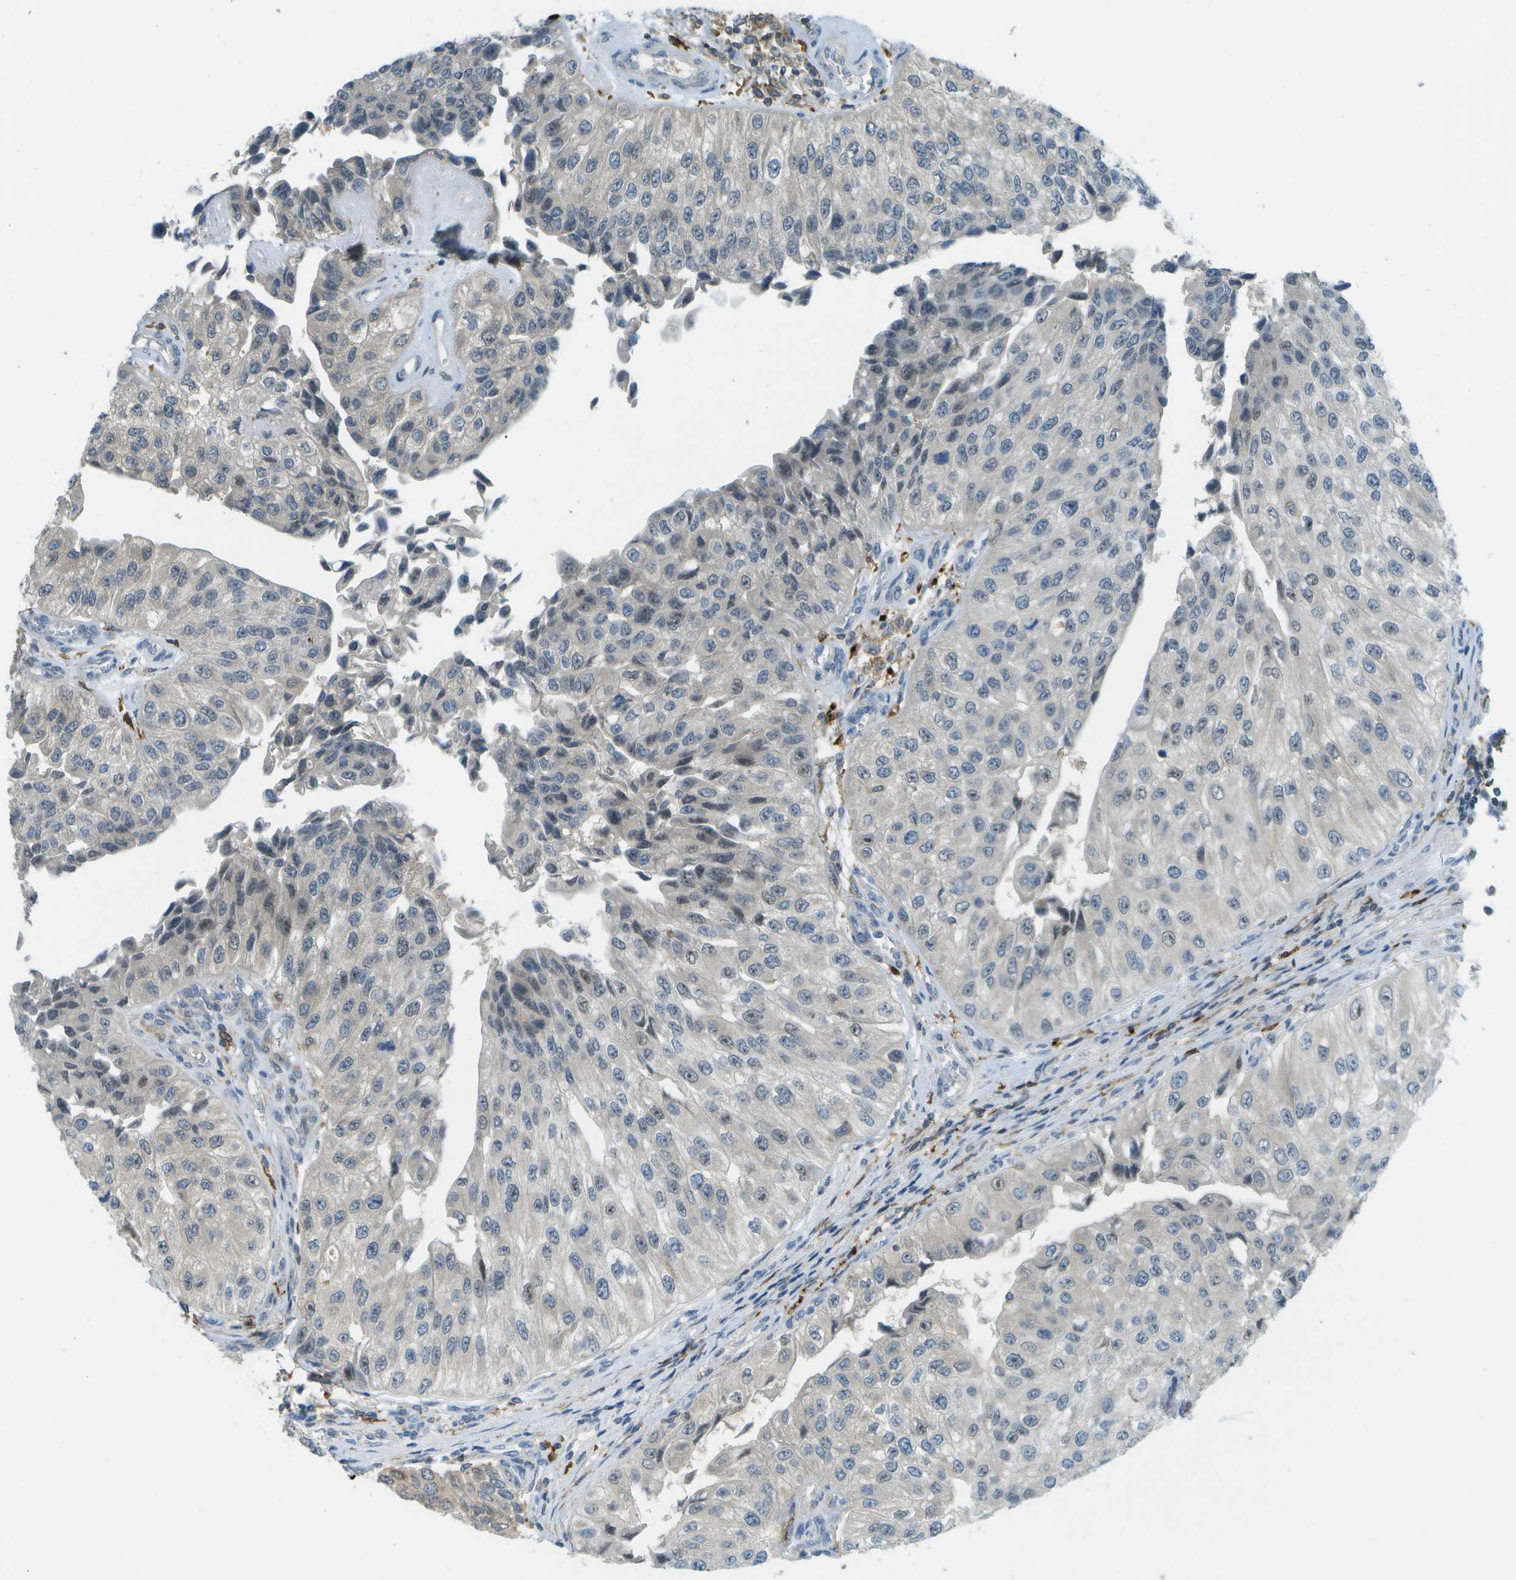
{"staining": {"intensity": "negative", "quantity": "none", "location": "none"}, "tissue": "urothelial cancer", "cell_type": "Tumor cells", "image_type": "cancer", "snomed": [{"axis": "morphology", "description": "Urothelial carcinoma, High grade"}, {"axis": "topography", "description": "Kidney"}, {"axis": "topography", "description": "Urinary bladder"}], "caption": "IHC of human urothelial cancer demonstrates no positivity in tumor cells. Nuclei are stained in blue.", "gene": "CDH23", "patient": {"sex": "male", "age": 77}}